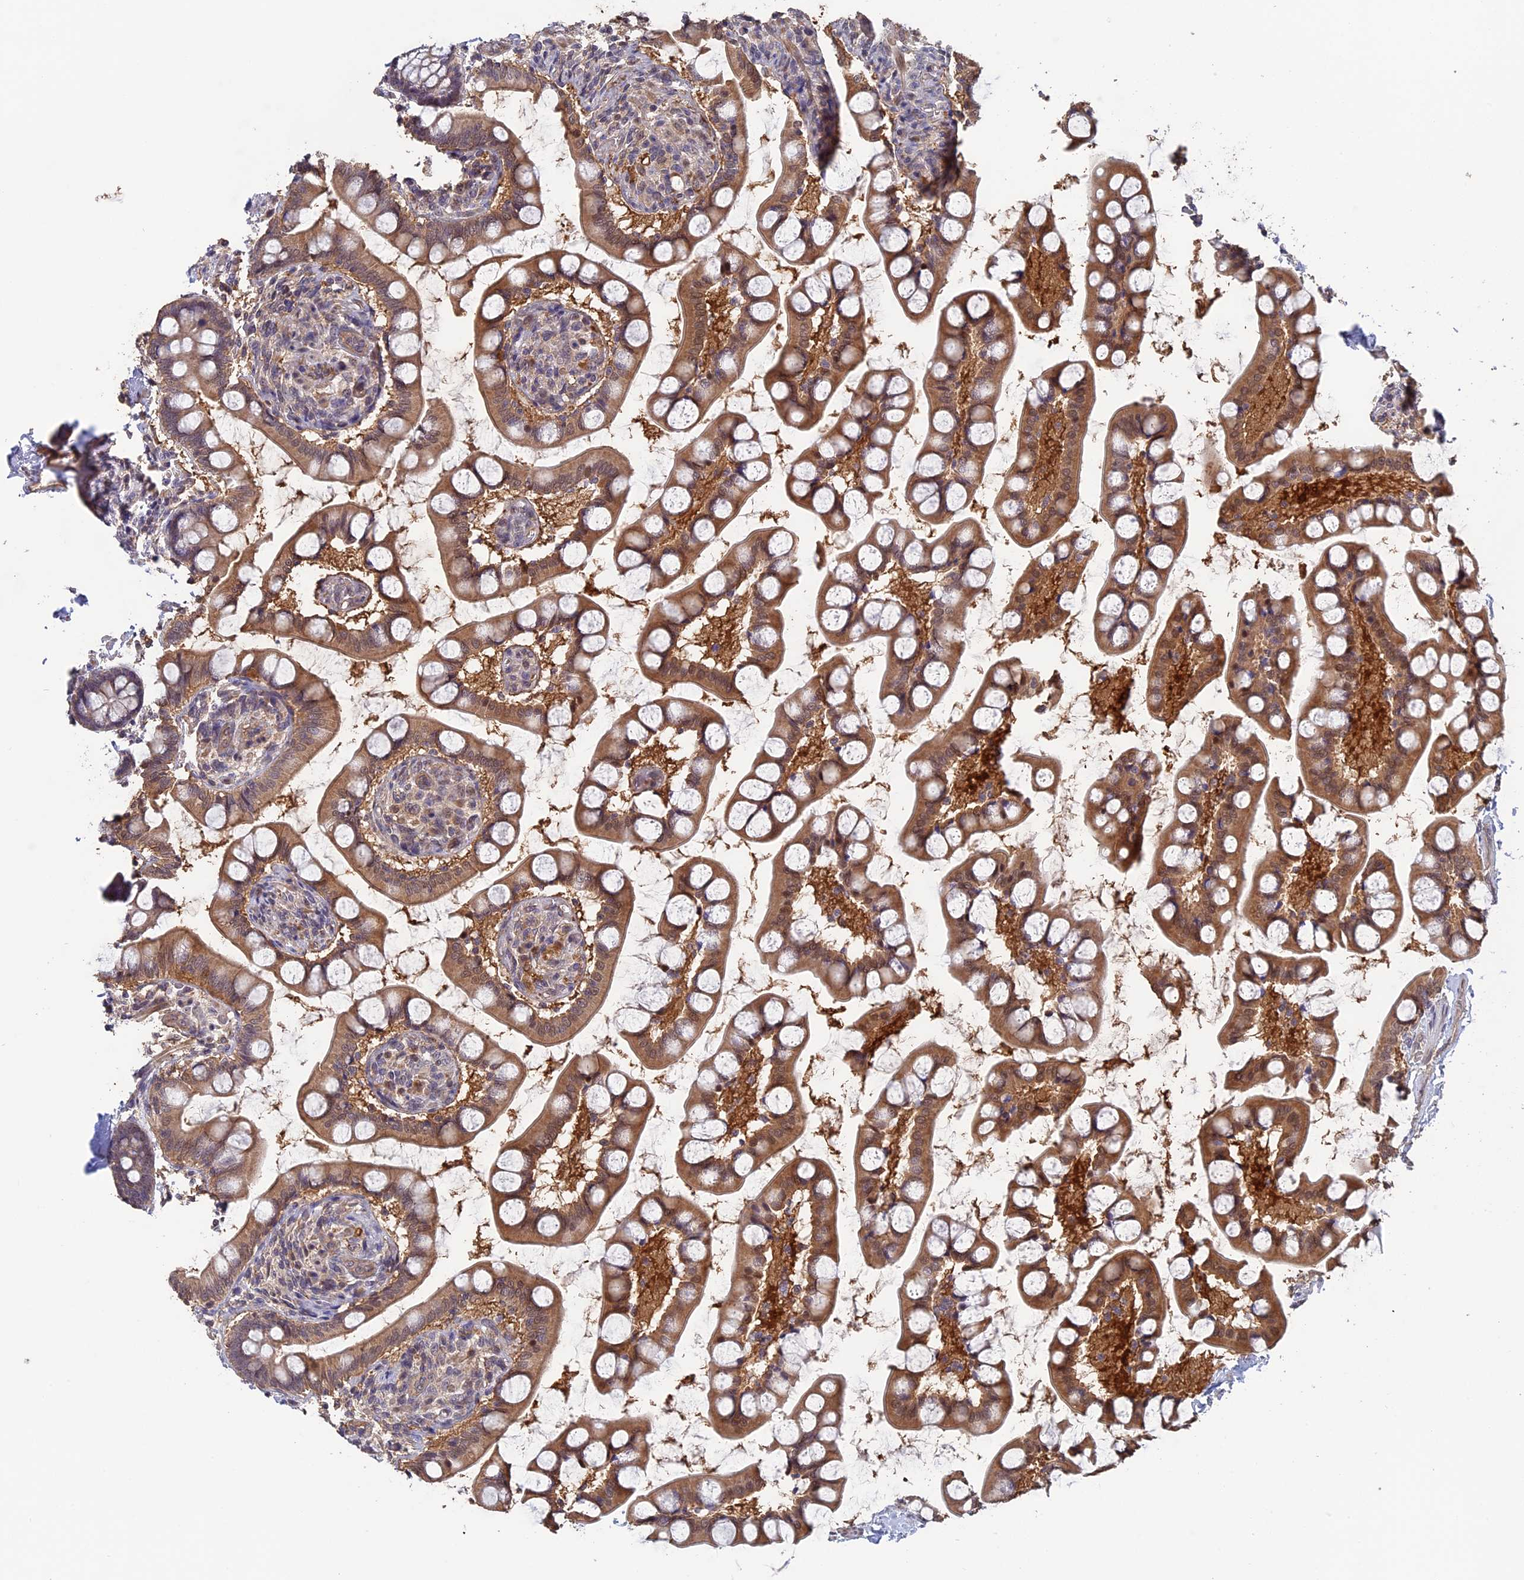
{"staining": {"intensity": "moderate", "quantity": ">75%", "location": "cytoplasmic/membranous,nuclear"}, "tissue": "small intestine", "cell_type": "Glandular cells", "image_type": "normal", "snomed": [{"axis": "morphology", "description": "Normal tissue, NOS"}, {"axis": "topography", "description": "Small intestine"}], "caption": "Protein positivity by IHC exhibits moderate cytoplasmic/membranous,nuclear positivity in approximately >75% of glandular cells in unremarkable small intestine.", "gene": "FAM98C", "patient": {"sex": "male", "age": 52}}